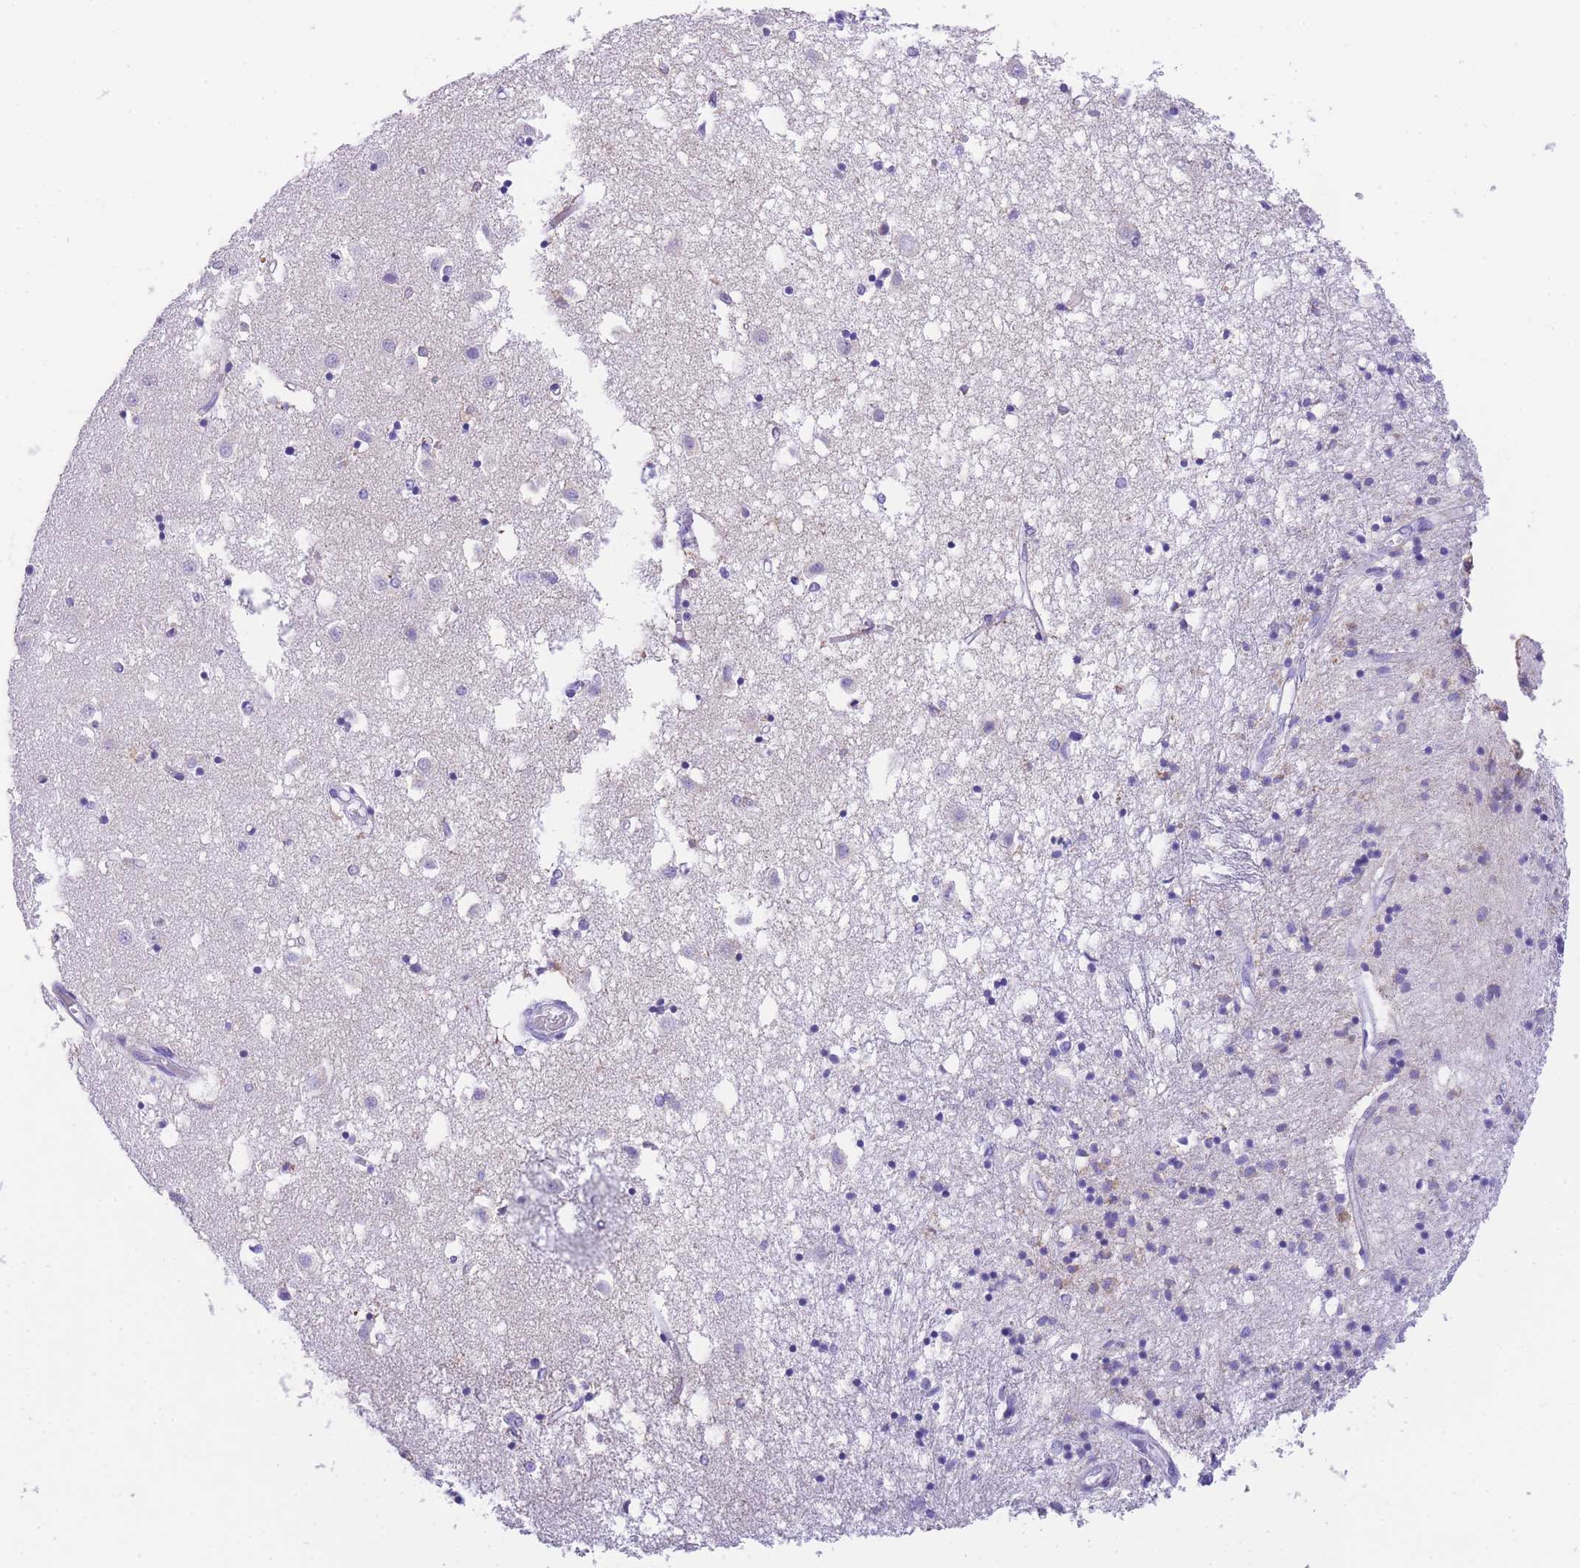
{"staining": {"intensity": "negative", "quantity": "none", "location": "none"}, "tissue": "caudate", "cell_type": "Glial cells", "image_type": "normal", "snomed": [{"axis": "morphology", "description": "Normal tissue, NOS"}, {"axis": "topography", "description": "Lateral ventricle wall"}], "caption": "Caudate was stained to show a protein in brown. There is no significant staining in glial cells. (DAB immunohistochemistry (IHC), high magnification).", "gene": "NKD2", "patient": {"sex": "male", "age": 70}}